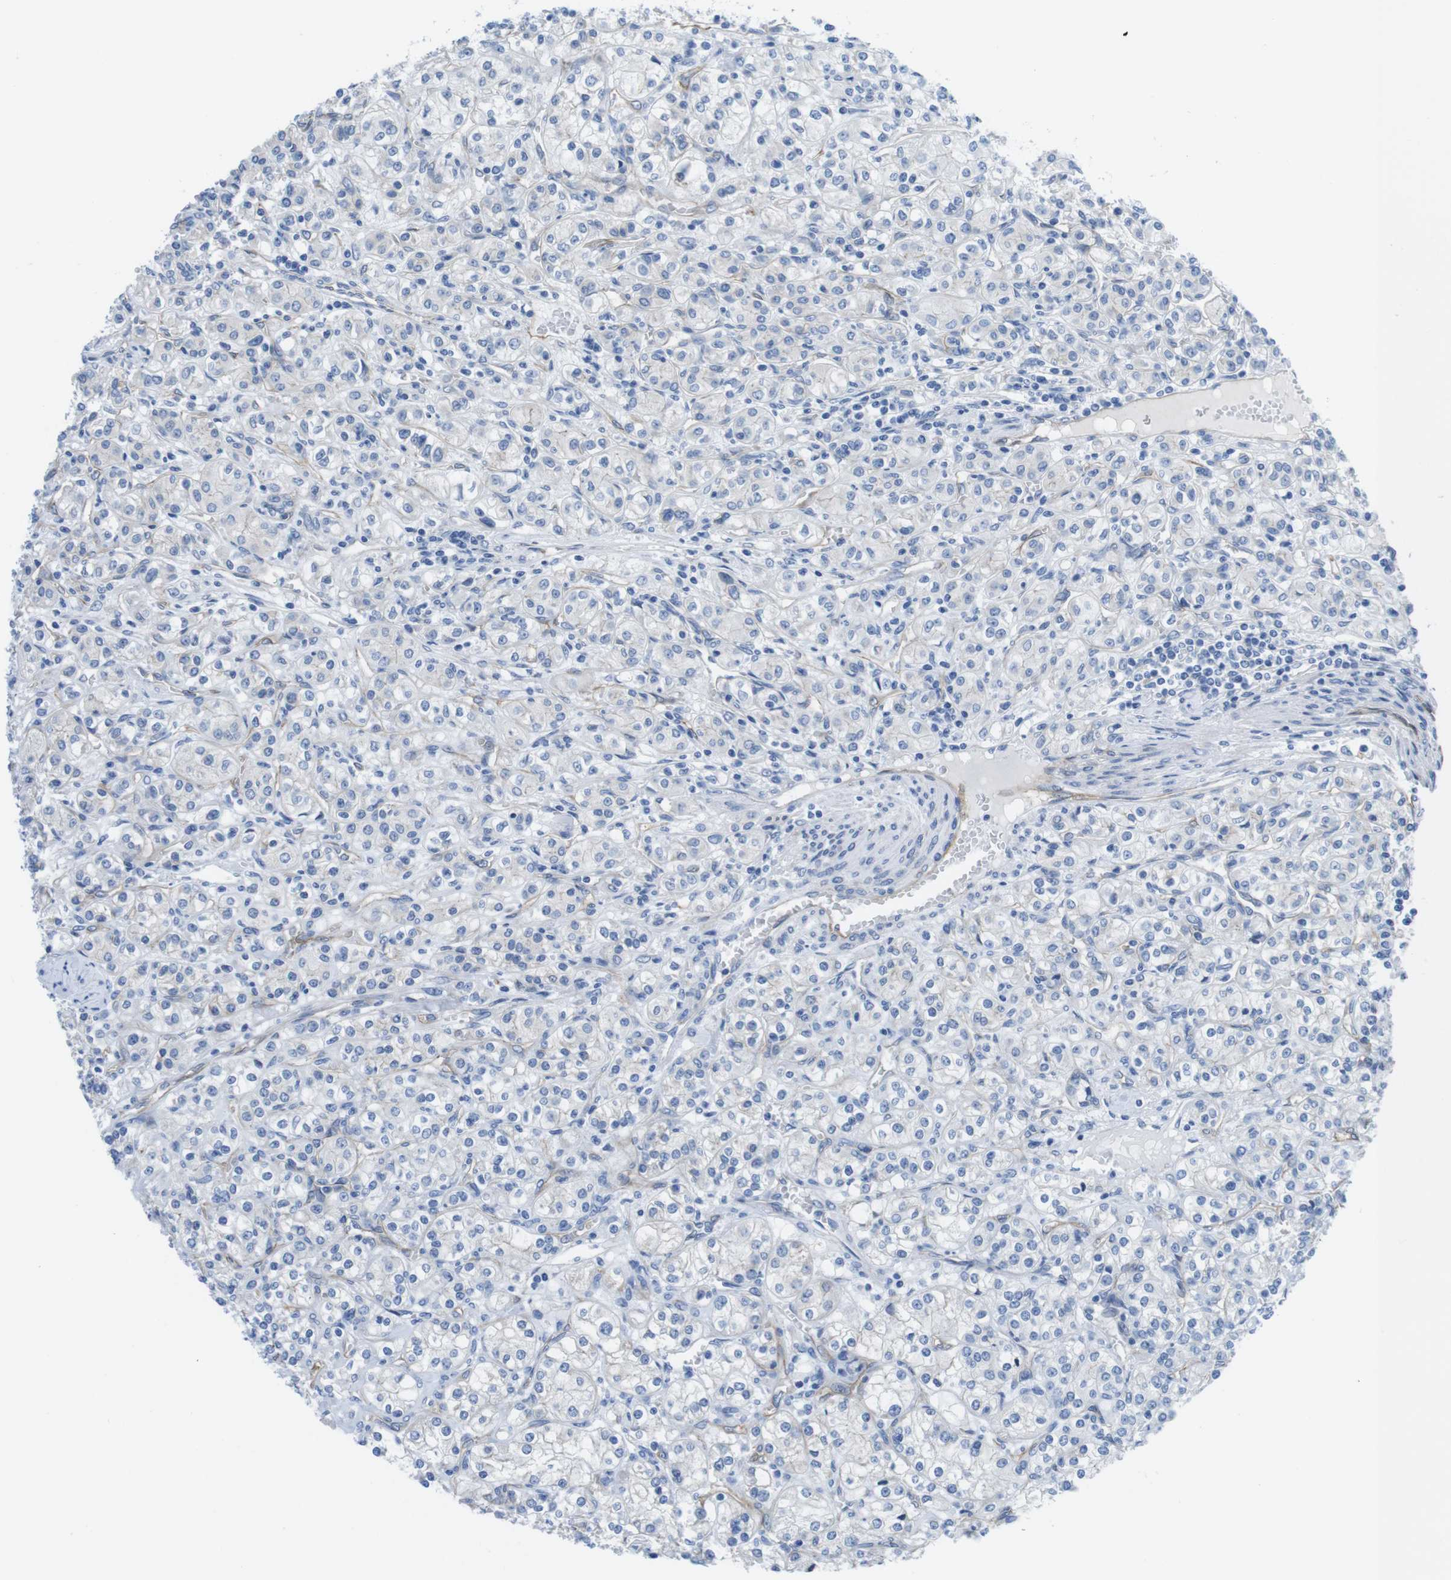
{"staining": {"intensity": "negative", "quantity": "none", "location": "none"}, "tissue": "renal cancer", "cell_type": "Tumor cells", "image_type": "cancer", "snomed": [{"axis": "morphology", "description": "Adenocarcinoma, NOS"}, {"axis": "topography", "description": "Kidney"}], "caption": "Tumor cells show no significant staining in renal adenocarcinoma.", "gene": "CDH8", "patient": {"sex": "male", "age": 77}}